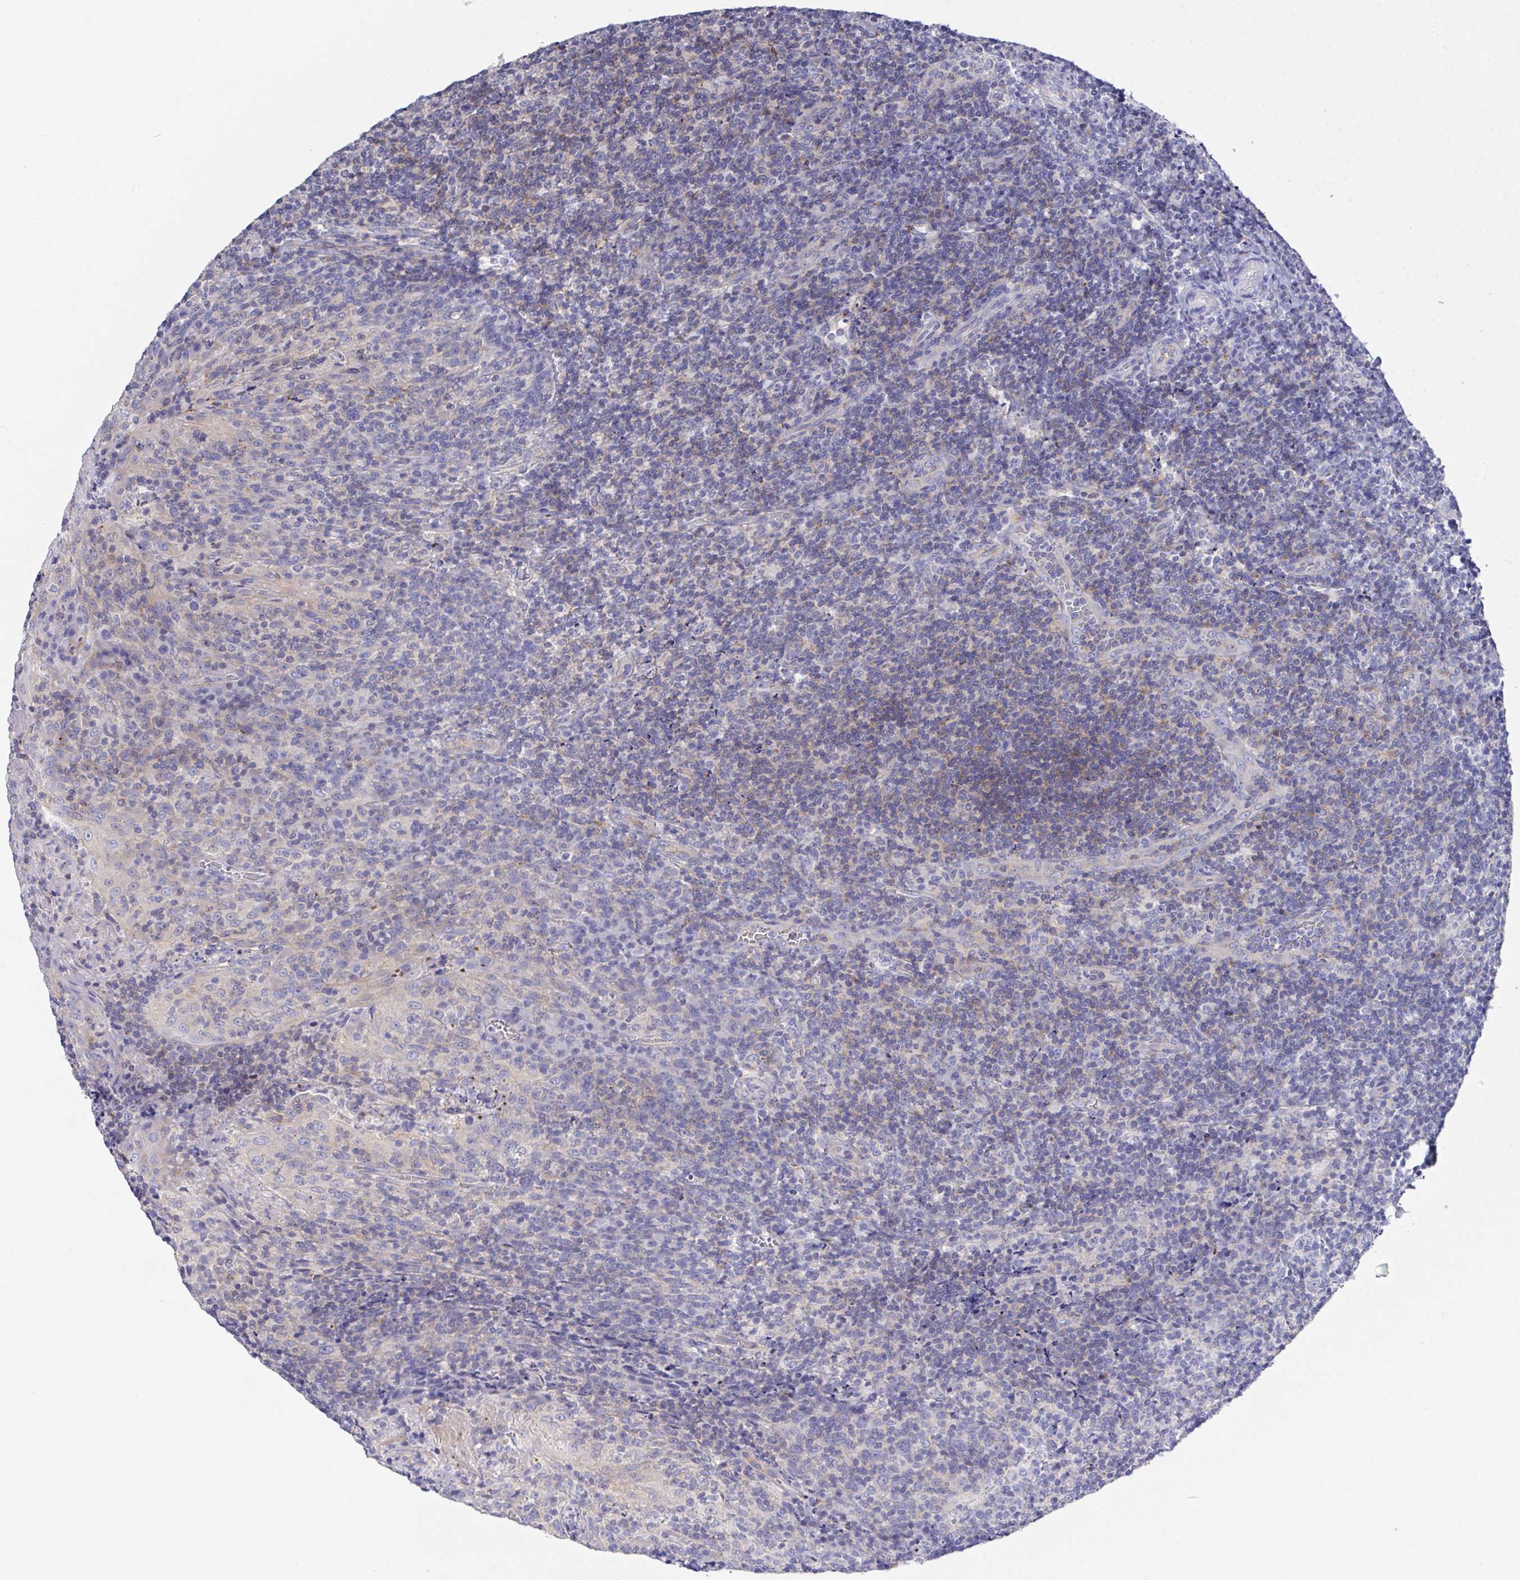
{"staining": {"intensity": "negative", "quantity": "none", "location": "none"}, "tissue": "tonsil", "cell_type": "Germinal center cells", "image_type": "normal", "snomed": [{"axis": "morphology", "description": "Normal tissue, NOS"}, {"axis": "topography", "description": "Tonsil"}], "caption": "The immunohistochemistry histopathology image has no significant expression in germinal center cells of tonsil.", "gene": "PRG3", "patient": {"sex": "male", "age": 17}}